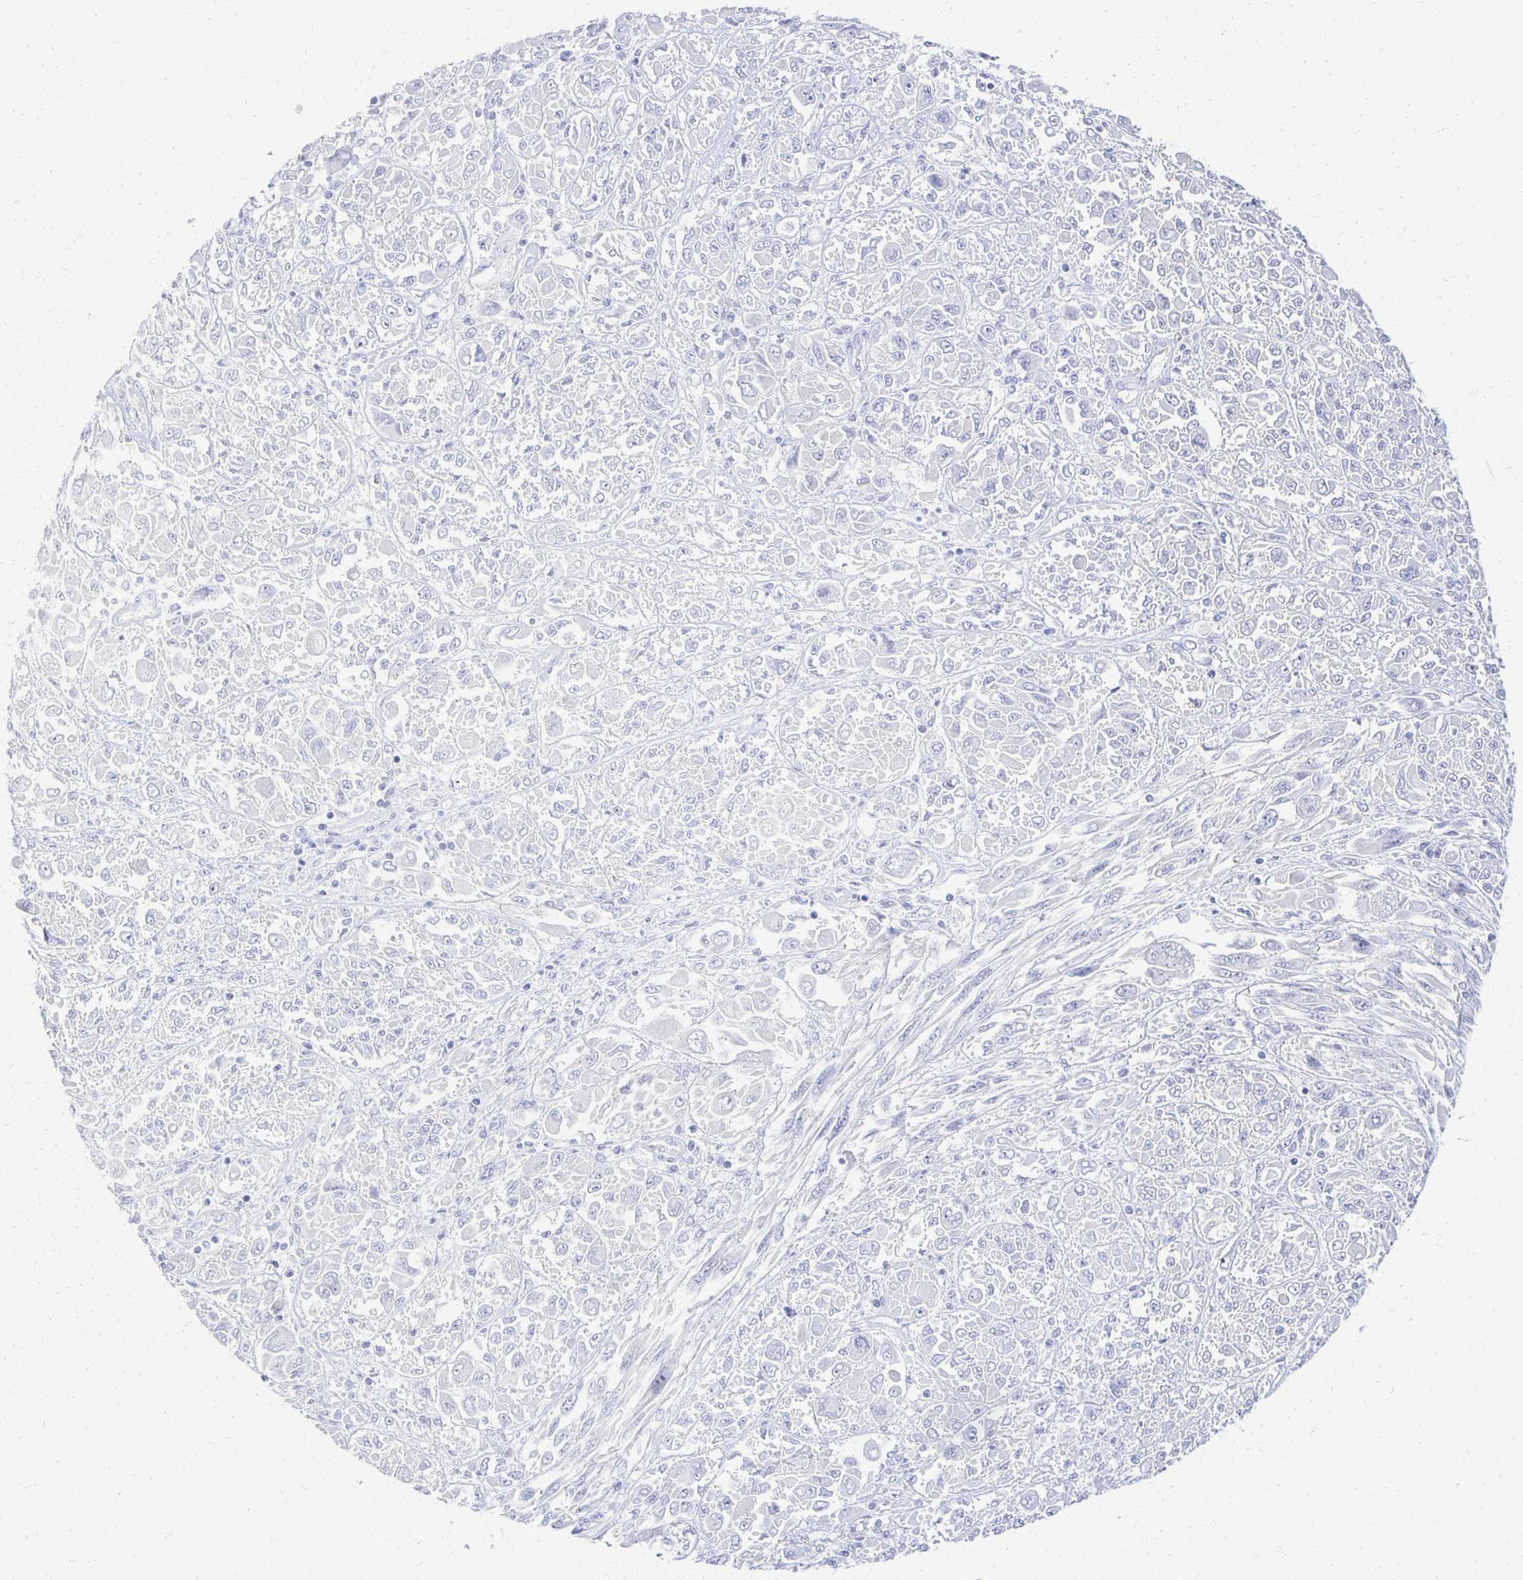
{"staining": {"intensity": "negative", "quantity": "none", "location": "none"}, "tissue": "melanoma", "cell_type": "Tumor cells", "image_type": "cancer", "snomed": [{"axis": "morphology", "description": "Malignant melanoma, NOS"}, {"axis": "topography", "description": "Skin"}], "caption": "Immunohistochemistry (IHC) of human melanoma reveals no expression in tumor cells. (Immunohistochemistry (IHC), brightfield microscopy, high magnification).", "gene": "PRR20A", "patient": {"sex": "female", "age": 91}}